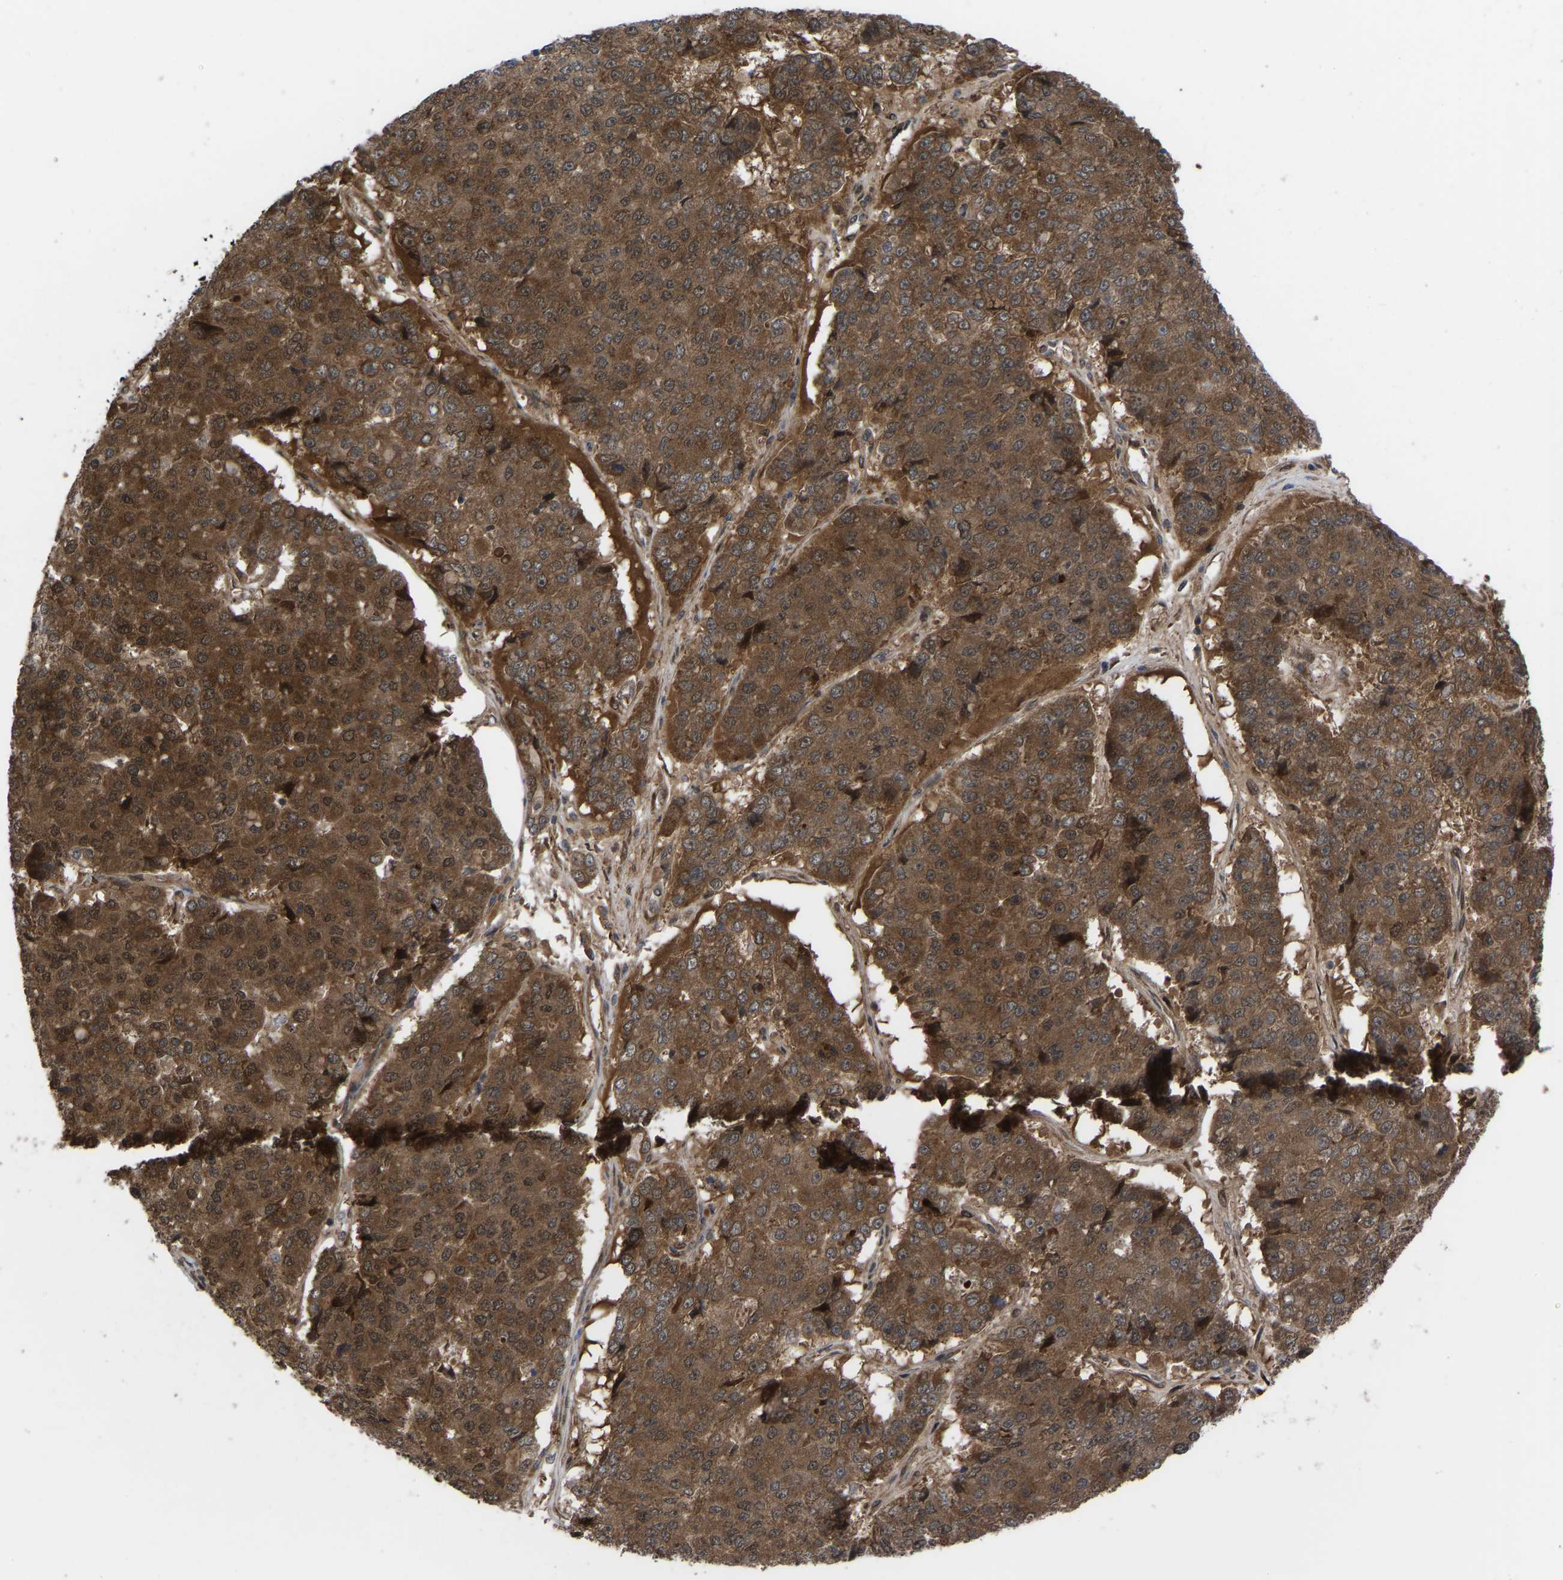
{"staining": {"intensity": "strong", "quantity": ">75%", "location": "cytoplasmic/membranous,nuclear"}, "tissue": "pancreatic cancer", "cell_type": "Tumor cells", "image_type": "cancer", "snomed": [{"axis": "morphology", "description": "Adenocarcinoma, NOS"}, {"axis": "topography", "description": "Pancreas"}], "caption": "The immunohistochemical stain labels strong cytoplasmic/membranous and nuclear staining in tumor cells of pancreatic adenocarcinoma tissue. The protein is shown in brown color, while the nuclei are stained blue.", "gene": "CYP7B1", "patient": {"sex": "male", "age": 50}}